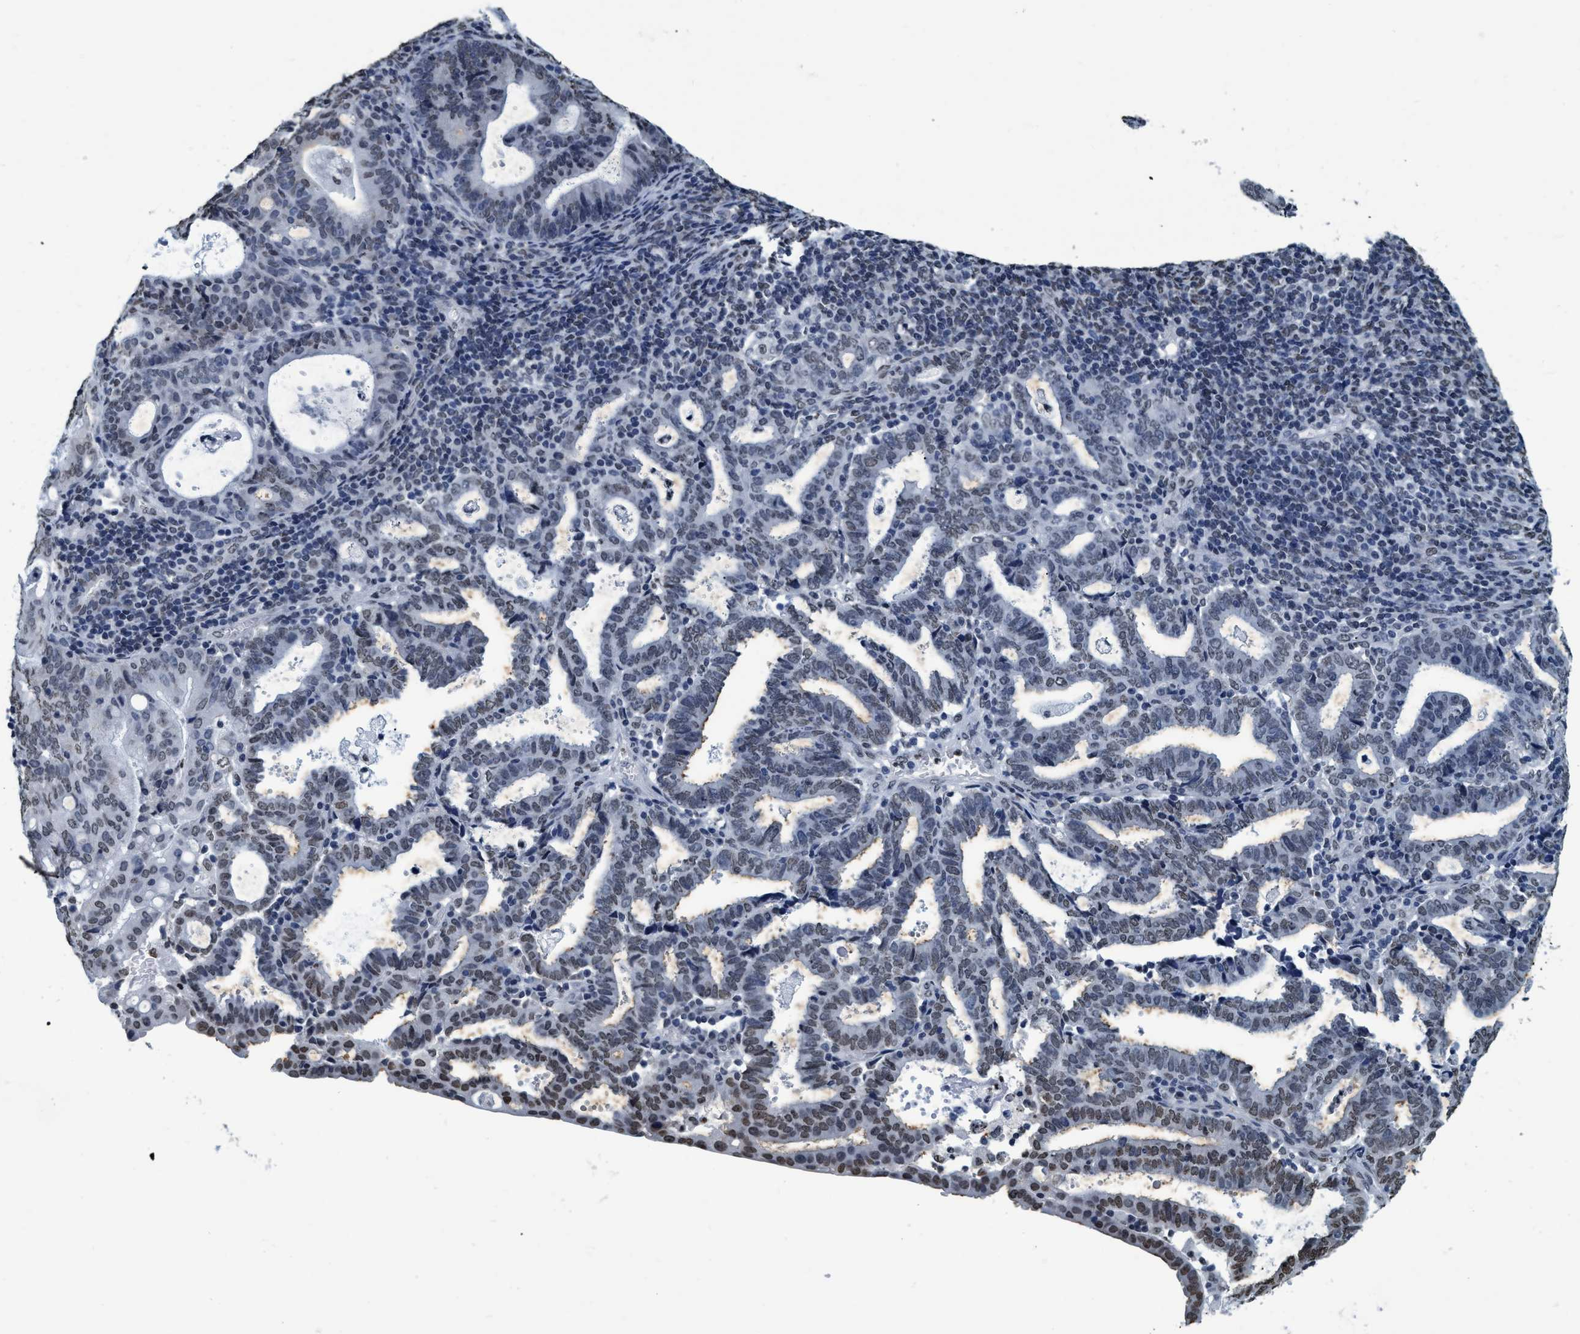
{"staining": {"intensity": "weak", "quantity": "25%-75%", "location": "nuclear"}, "tissue": "endometrial cancer", "cell_type": "Tumor cells", "image_type": "cancer", "snomed": [{"axis": "morphology", "description": "Adenocarcinoma, NOS"}, {"axis": "topography", "description": "Uterus"}], "caption": "Protein staining demonstrates weak nuclear positivity in approximately 25%-75% of tumor cells in endometrial cancer. The protein of interest is stained brown, and the nuclei are stained in blue (DAB (3,3'-diaminobenzidine) IHC with brightfield microscopy, high magnification).", "gene": "CCNE2", "patient": {"sex": "female", "age": 83}}